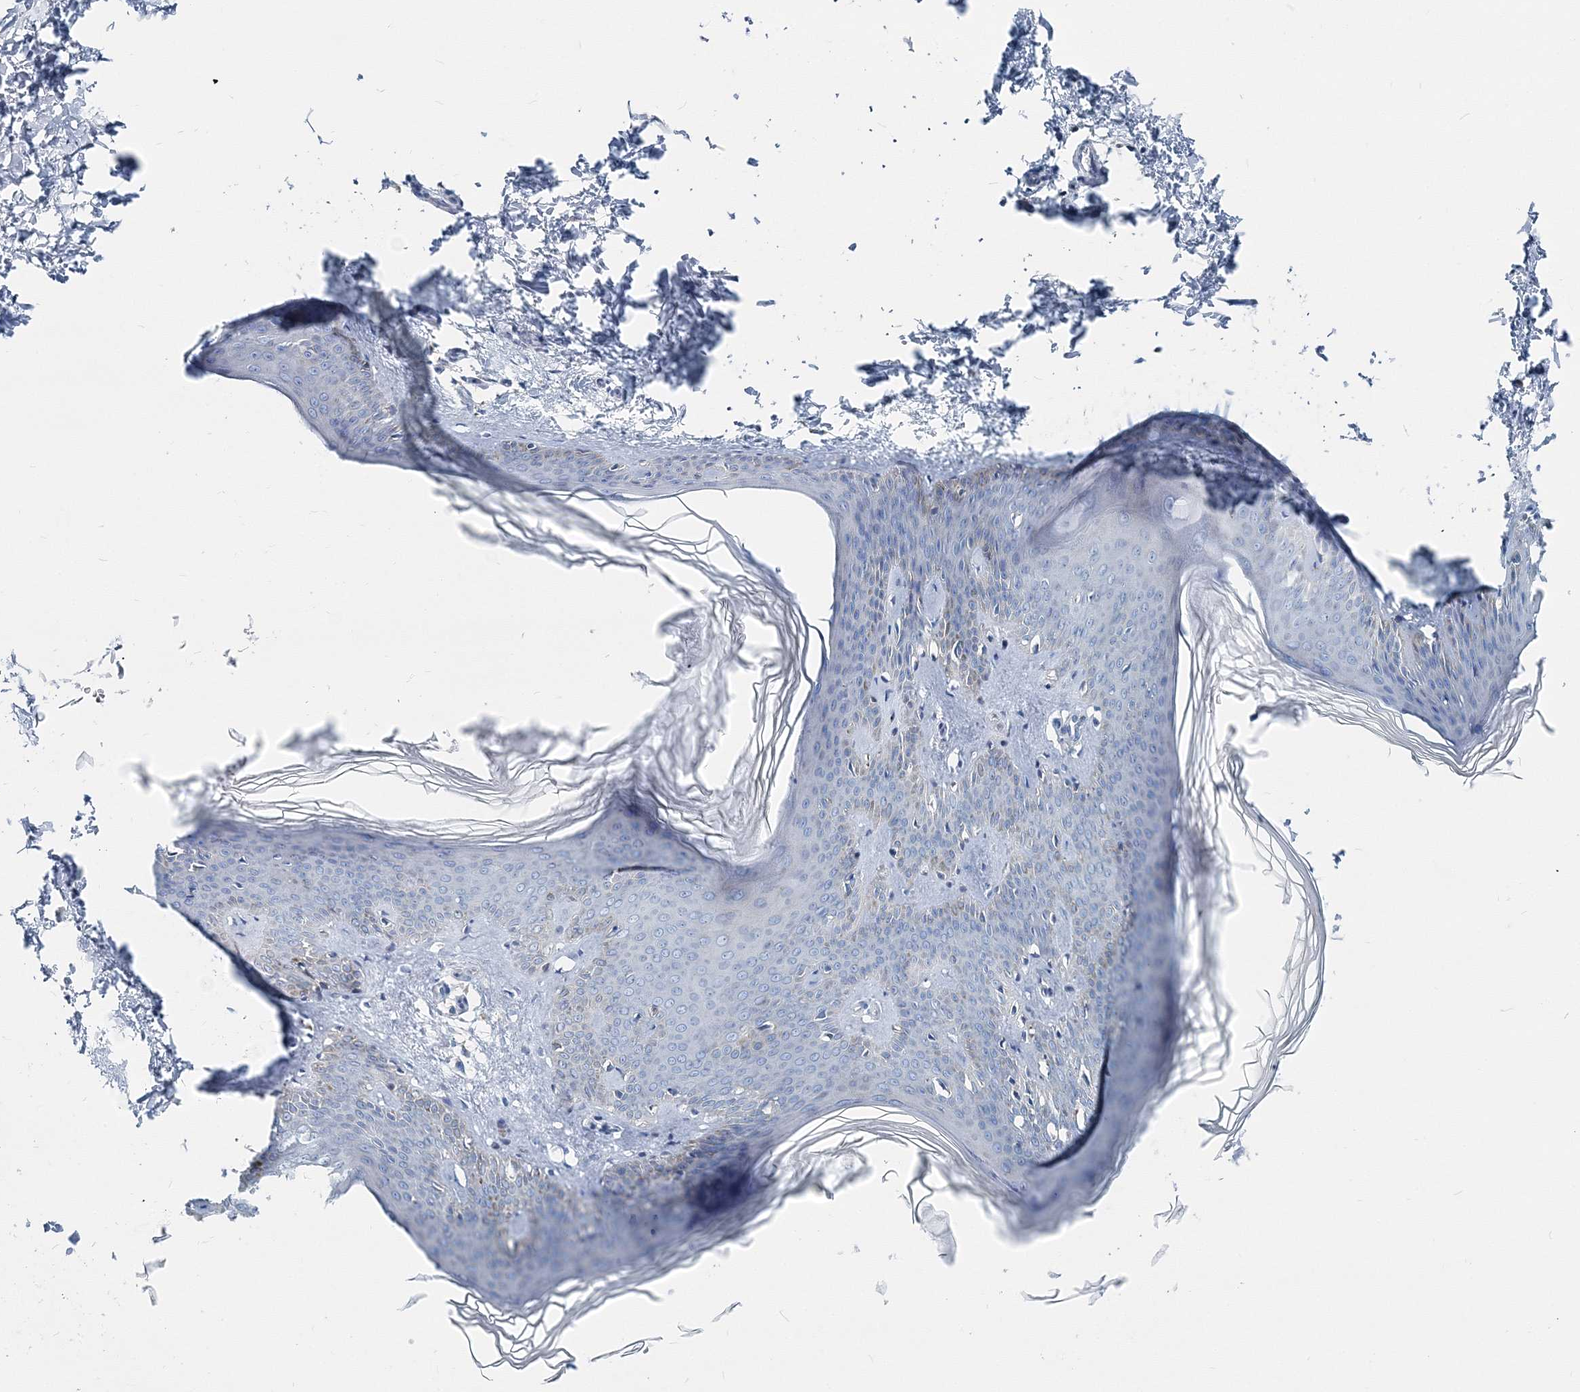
{"staining": {"intensity": "negative", "quantity": "none", "location": "none"}, "tissue": "skin", "cell_type": "Fibroblasts", "image_type": "normal", "snomed": [{"axis": "morphology", "description": "Normal tissue, NOS"}, {"axis": "topography", "description": "Skin"}], "caption": "Fibroblasts are negative for protein expression in benign human skin. The staining is performed using DAB brown chromogen with nuclei counter-stained in using hematoxylin.", "gene": "GABARAPL2", "patient": {"sex": "female", "age": 27}}